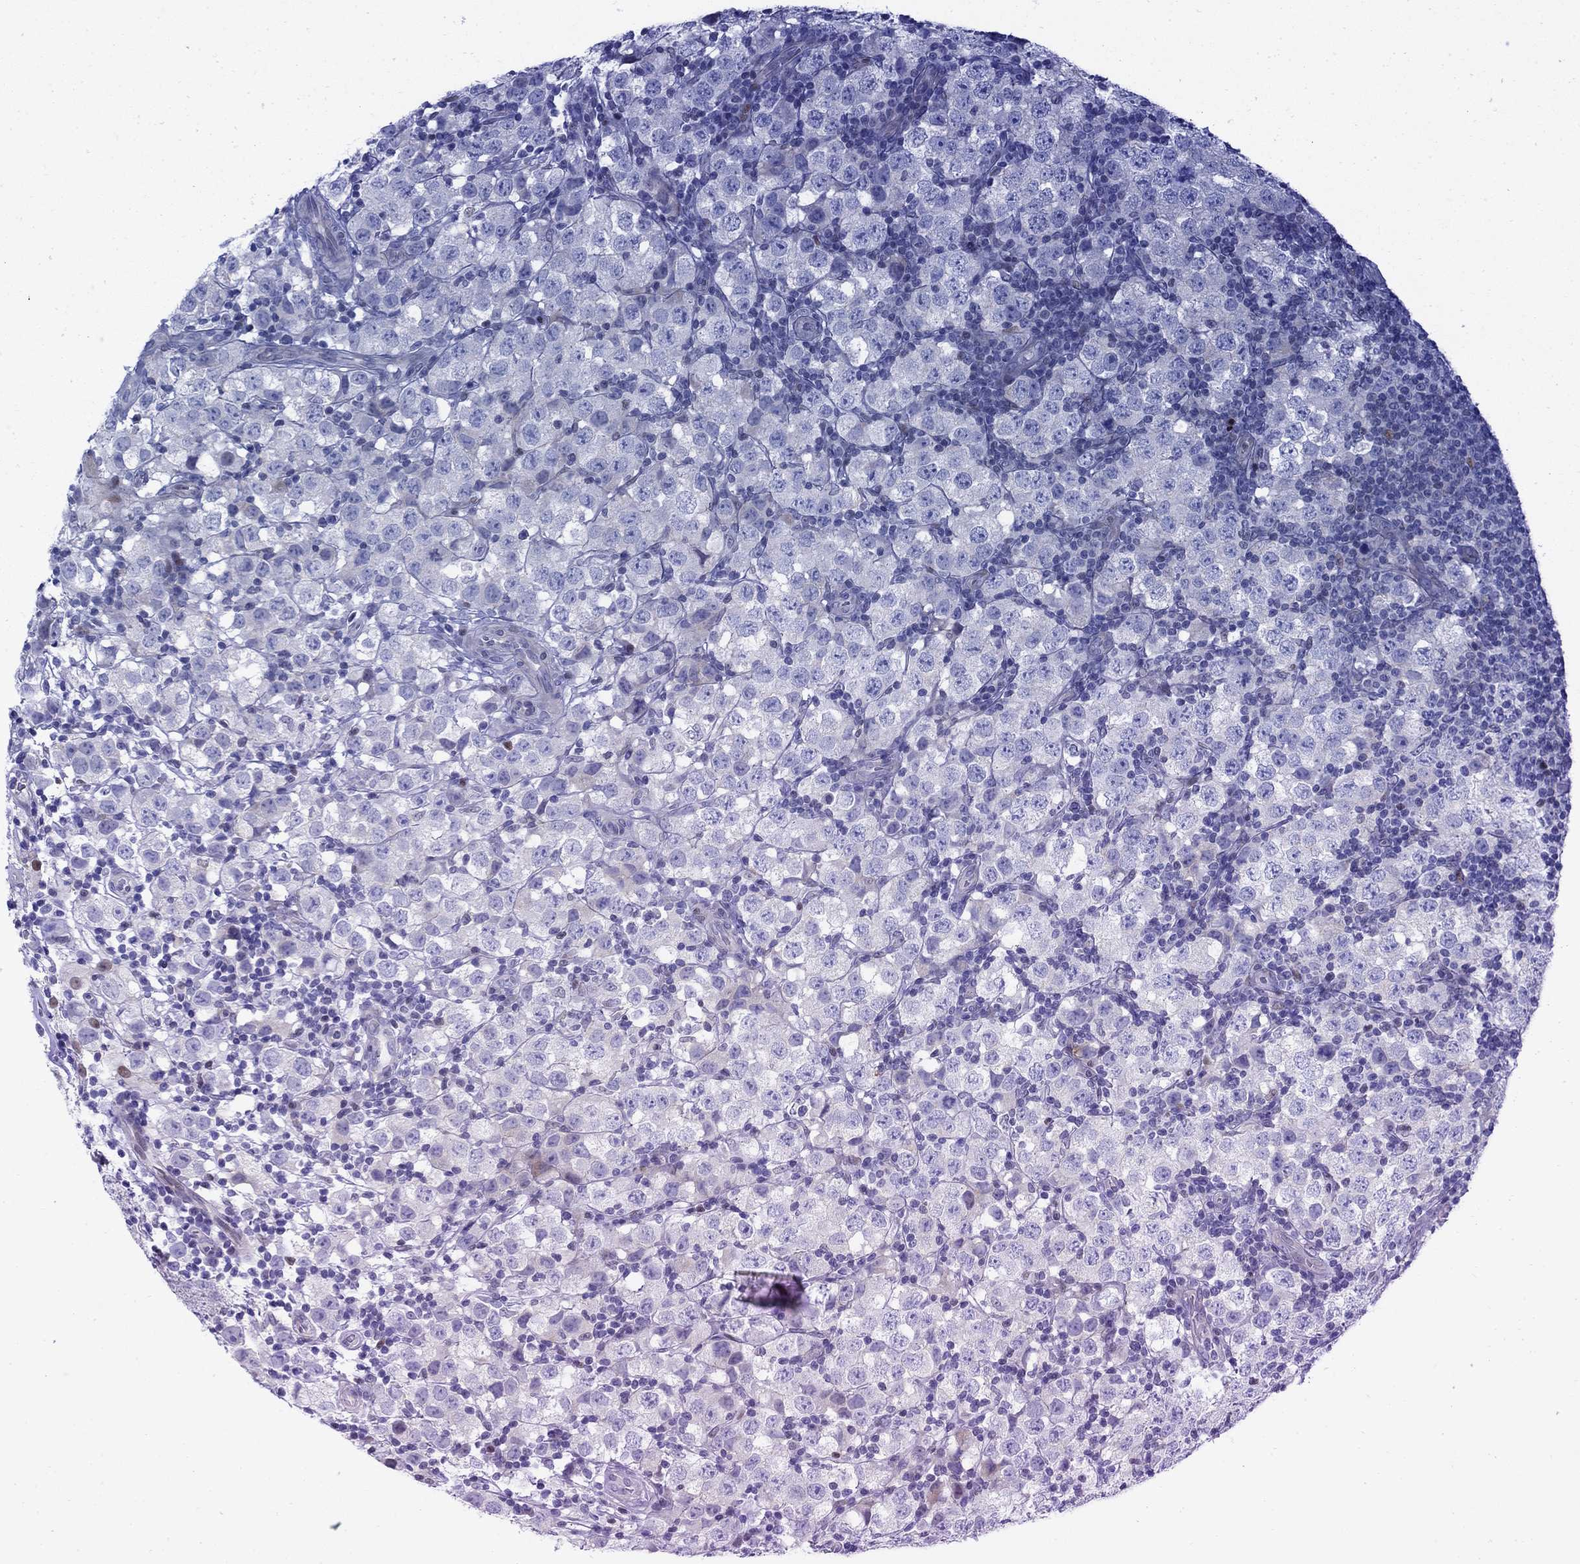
{"staining": {"intensity": "negative", "quantity": "none", "location": "none"}, "tissue": "testis cancer", "cell_type": "Tumor cells", "image_type": "cancer", "snomed": [{"axis": "morphology", "description": "Seminoma, NOS"}, {"axis": "topography", "description": "Testis"}], "caption": "Seminoma (testis) stained for a protein using immunohistochemistry shows no expression tumor cells.", "gene": "MYO3A", "patient": {"sex": "male", "age": 34}}